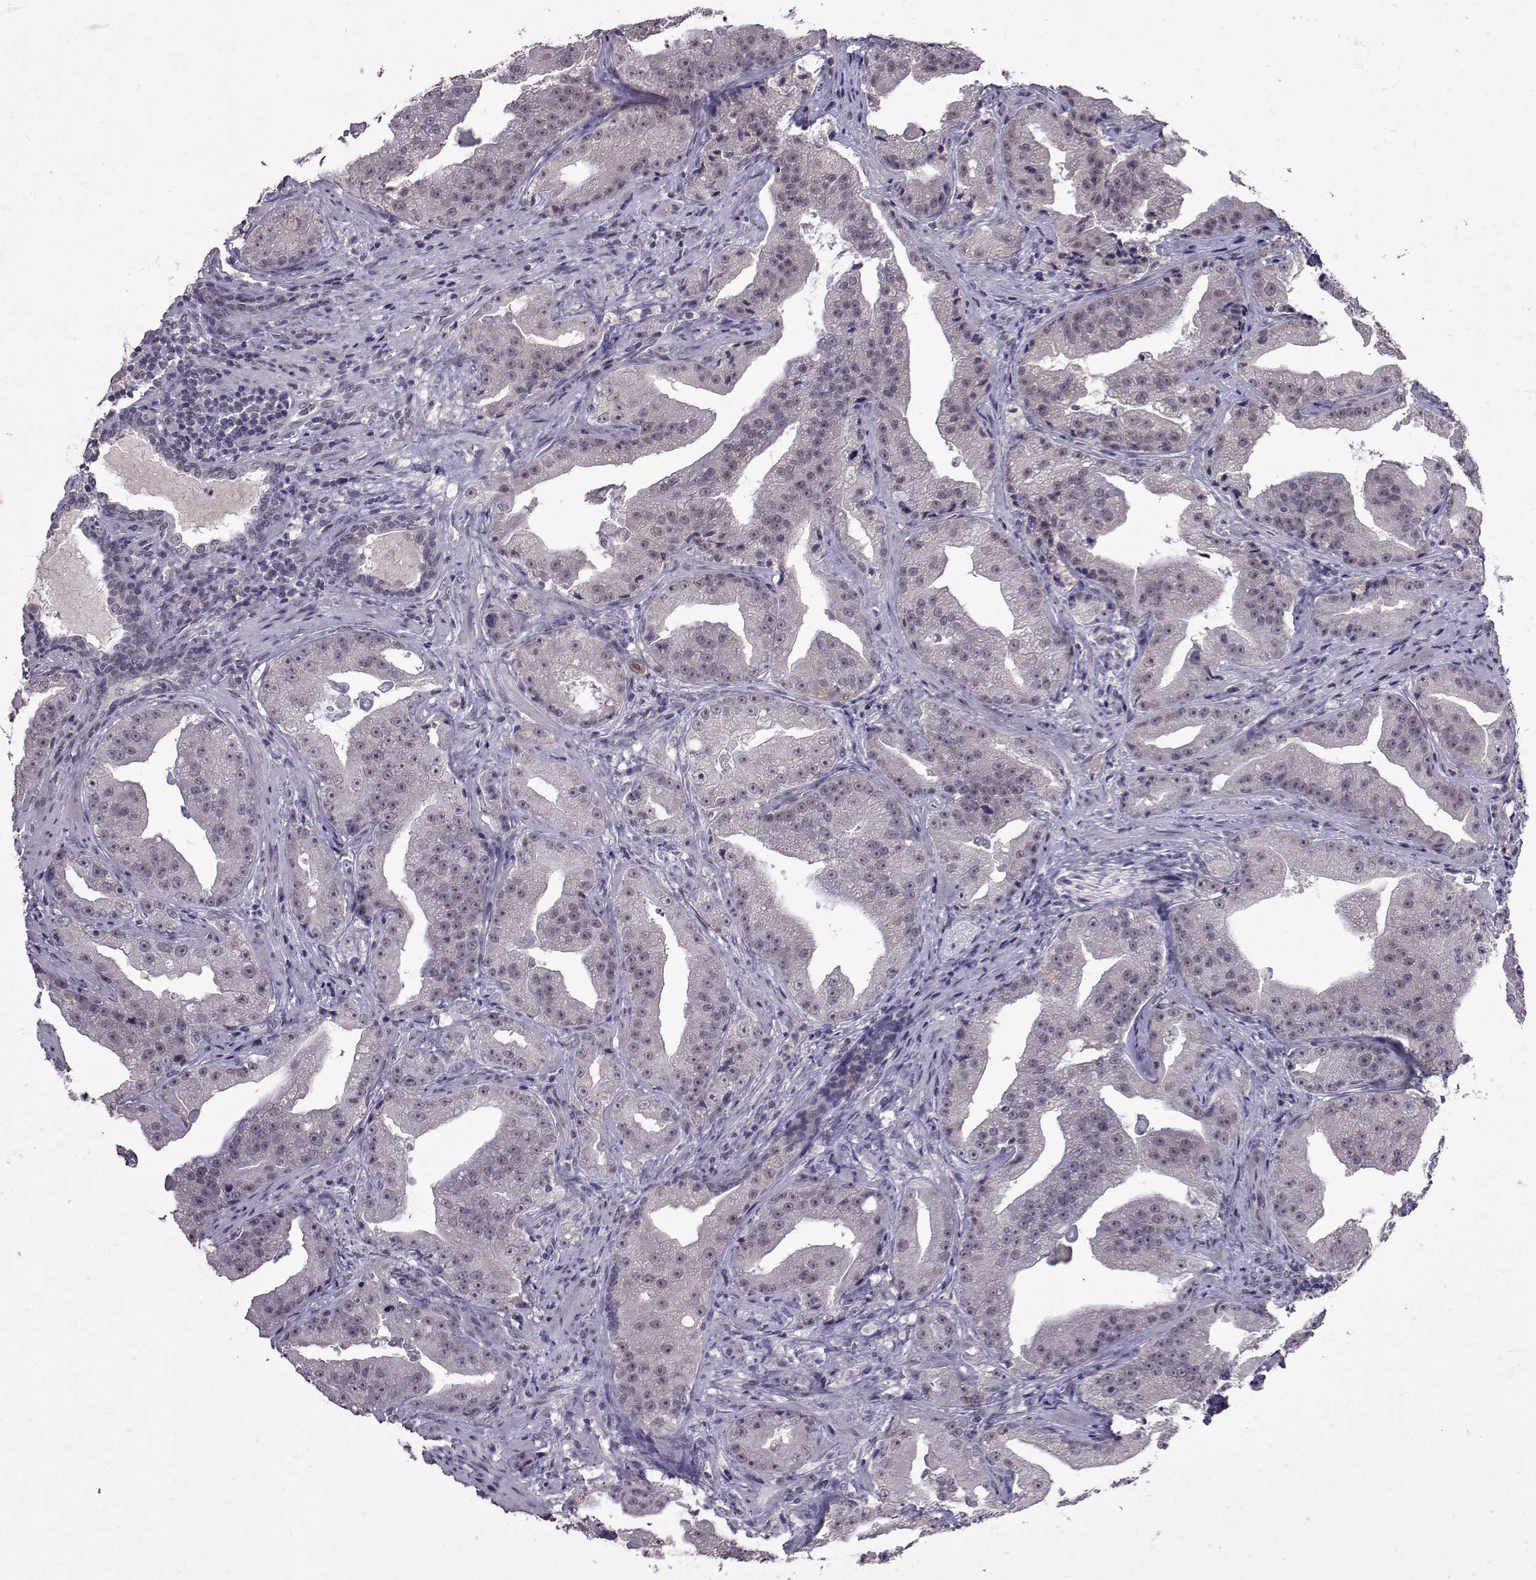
{"staining": {"intensity": "negative", "quantity": "none", "location": "none"}, "tissue": "prostate cancer", "cell_type": "Tumor cells", "image_type": "cancer", "snomed": [{"axis": "morphology", "description": "Adenocarcinoma, Low grade"}, {"axis": "topography", "description": "Prostate"}], "caption": "The immunohistochemistry (IHC) photomicrograph has no significant expression in tumor cells of prostate cancer (low-grade adenocarcinoma) tissue.", "gene": "CCL28", "patient": {"sex": "male", "age": 62}}